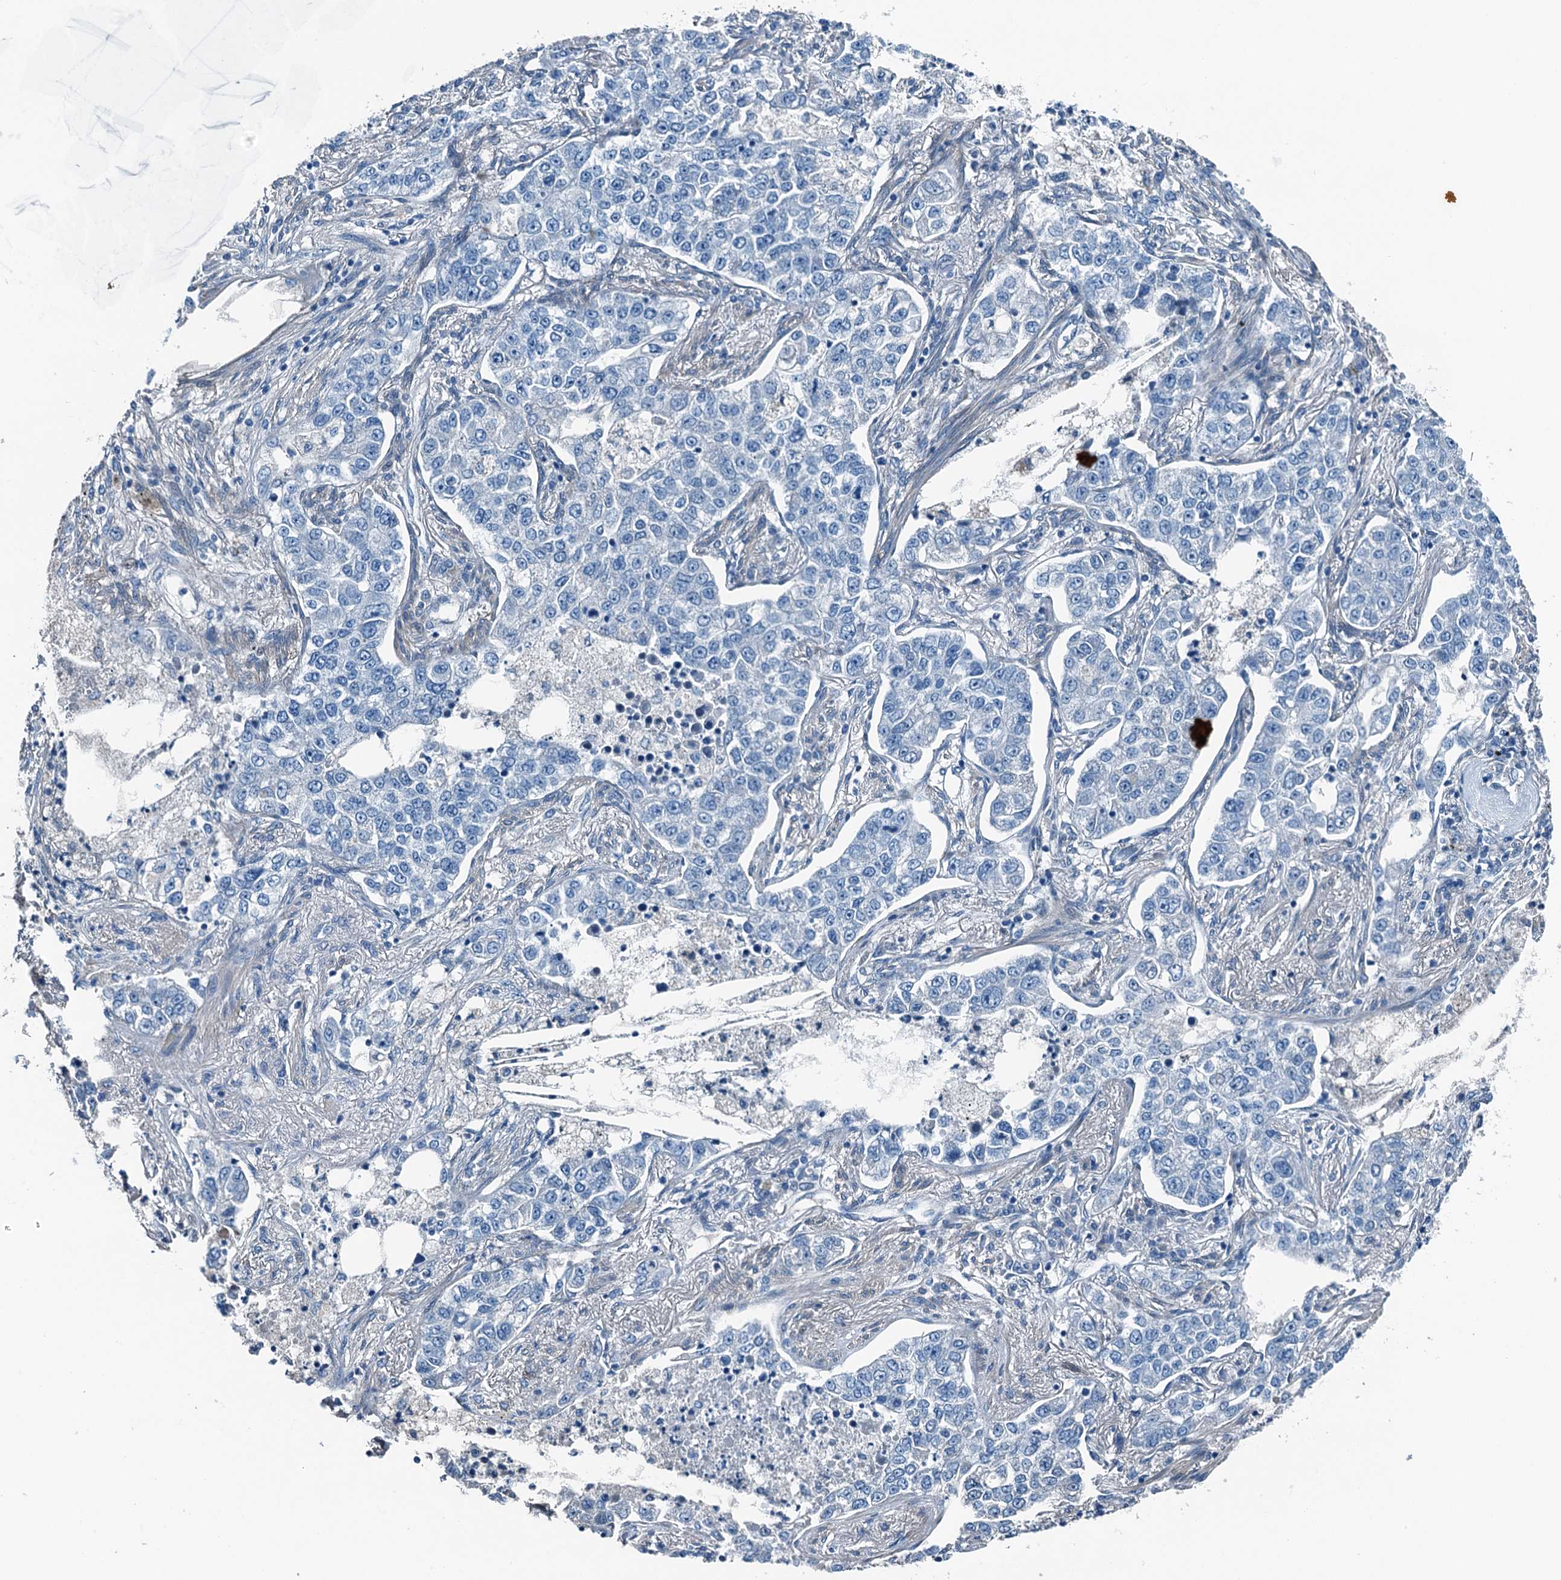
{"staining": {"intensity": "negative", "quantity": "none", "location": "none"}, "tissue": "lung cancer", "cell_type": "Tumor cells", "image_type": "cancer", "snomed": [{"axis": "morphology", "description": "Adenocarcinoma, NOS"}, {"axis": "topography", "description": "Lung"}], "caption": "Histopathology image shows no significant protein expression in tumor cells of lung cancer.", "gene": "RAB3IL1", "patient": {"sex": "male", "age": 49}}